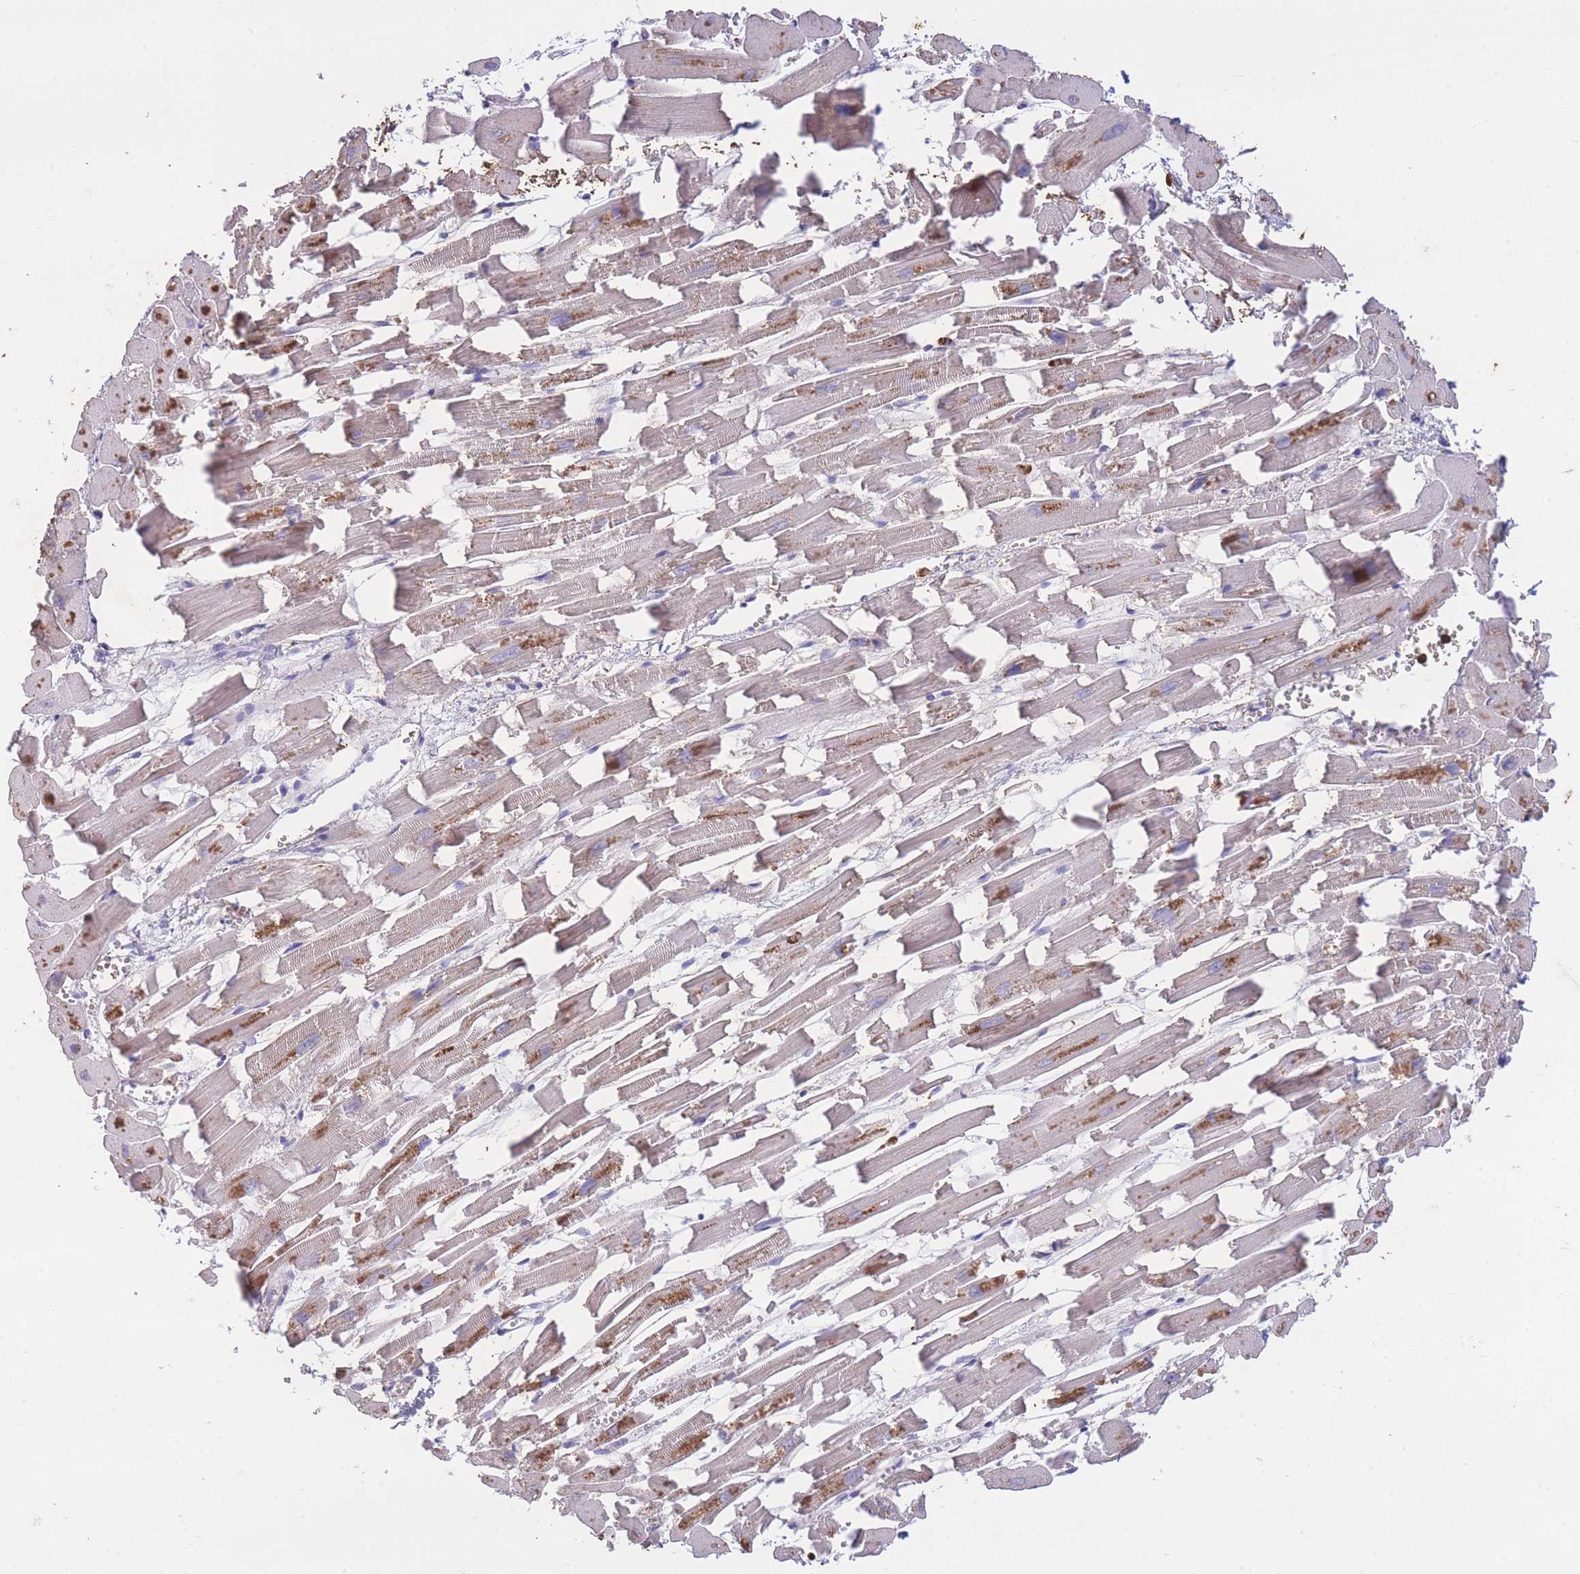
{"staining": {"intensity": "moderate", "quantity": "25%-75%", "location": "cytoplasmic/membranous"}, "tissue": "heart muscle", "cell_type": "Cardiomyocytes", "image_type": "normal", "snomed": [{"axis": "morphology", "description": "Normal tissue, NOS"}, {"axis": "topography", "description": "Heart"}], "caption": "IHC histopathology image of benign human heart muscle stained for a protein (brown), which reveals medium levels of moderate cytoplasmic/membranous staining in about 25%-75% of cardiomyocytes.", "gene": "CENPM", "patient": {"sex": "female", "age": 64}}